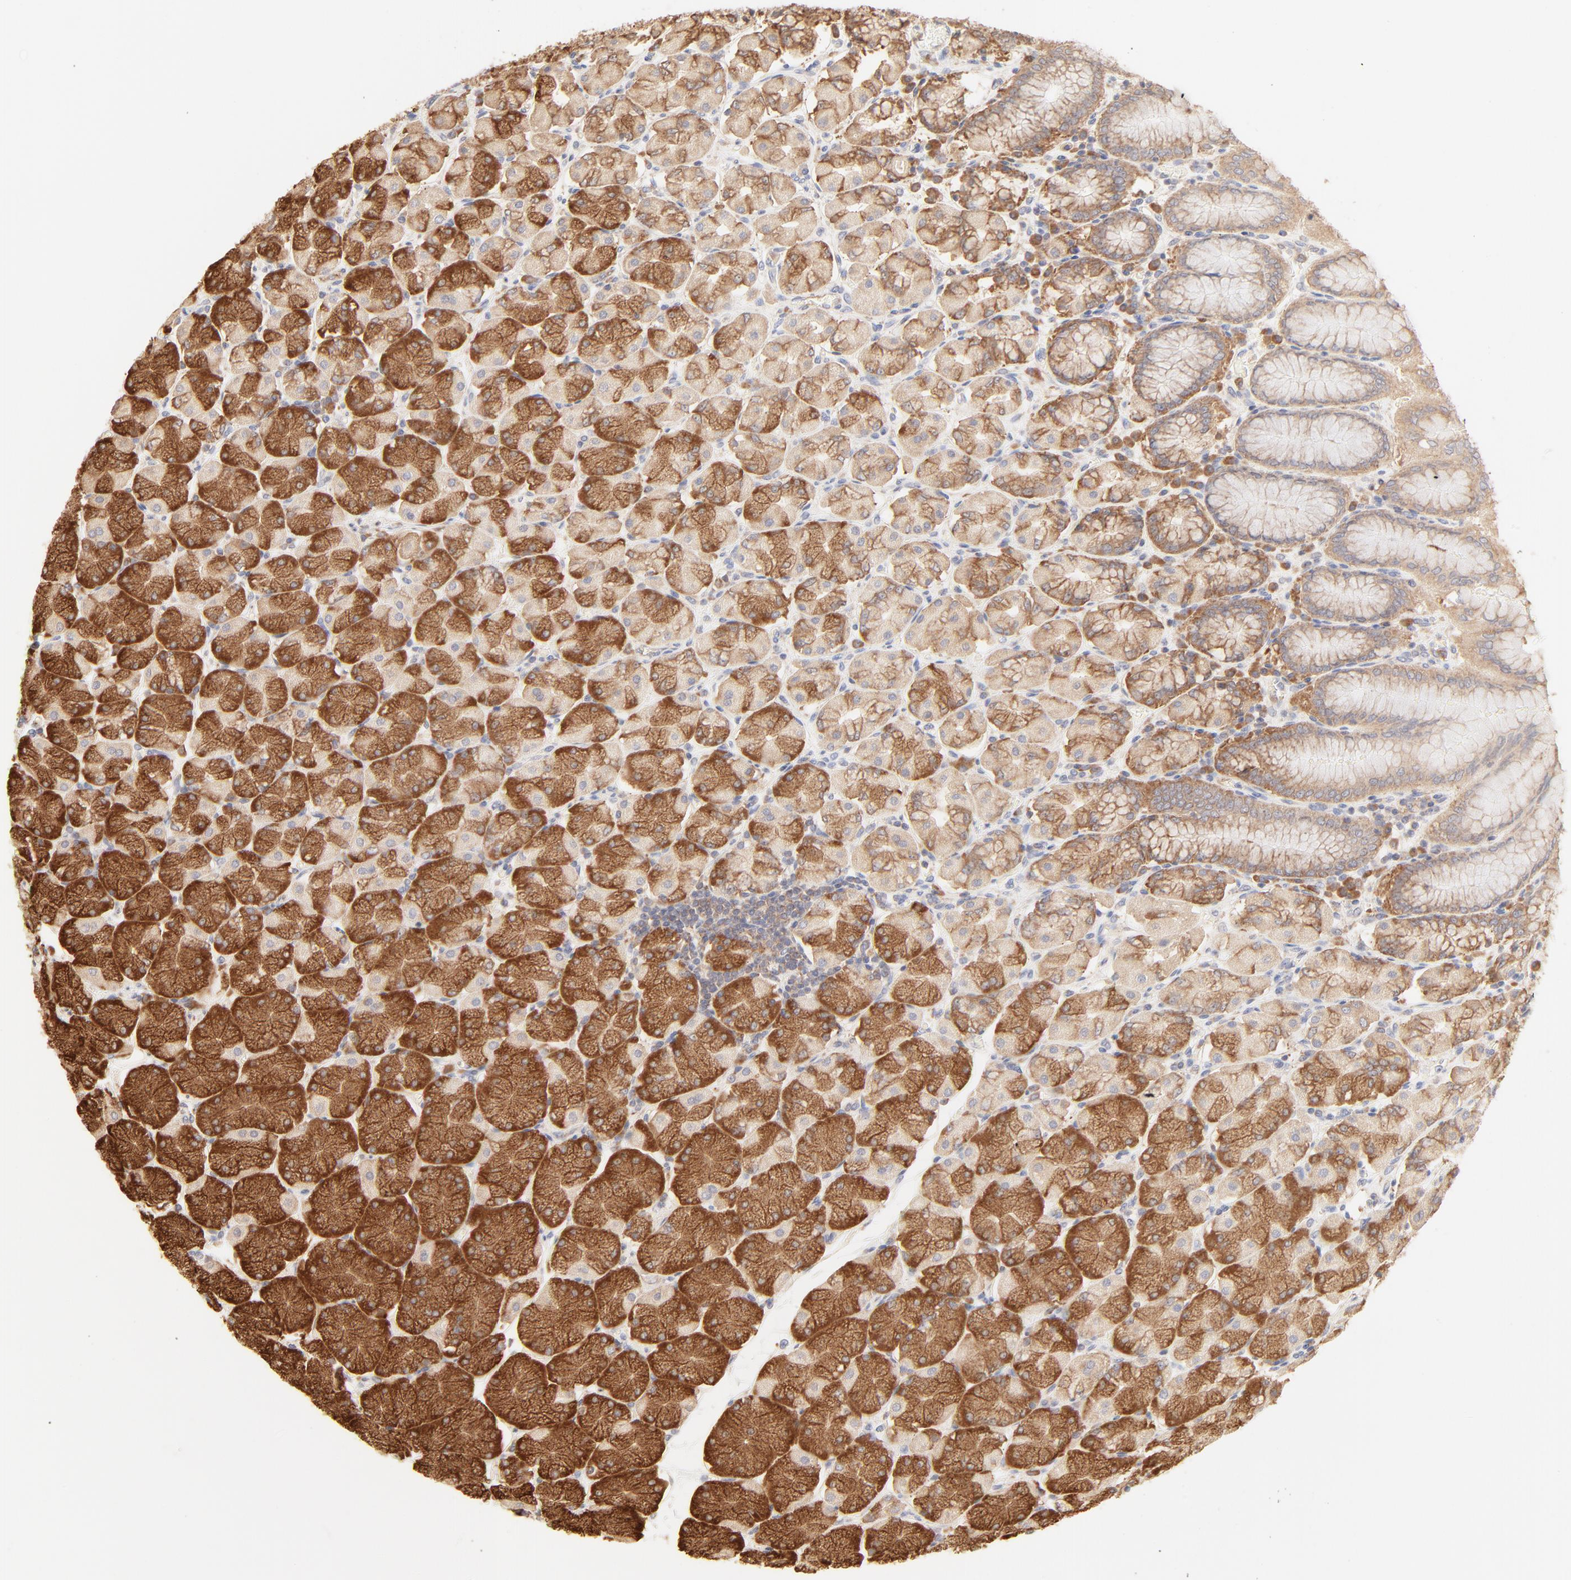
{"staining": {"intensity": "strong", "quantity": ">75%", "location": "cytoplasmic/membranous"}, "tissue": "stomach", "cell_type": "Glandular cells", "image_type": "normal", "snomed": [{"axis": "morphology", "description": "Normal tissue, NOS"}, {"axis": "topography", "description": "Stomach, upper"}, {"axis": "topography", "description": "Stomach"}], "caption": "Immunohistochemistry of normal stomach shows high levels of strong cytoplasmic/membranous positivity in approximately >75% of glandular cells.", "gene": "RPS20", "patient": {"sex": "male", "age": 76}}